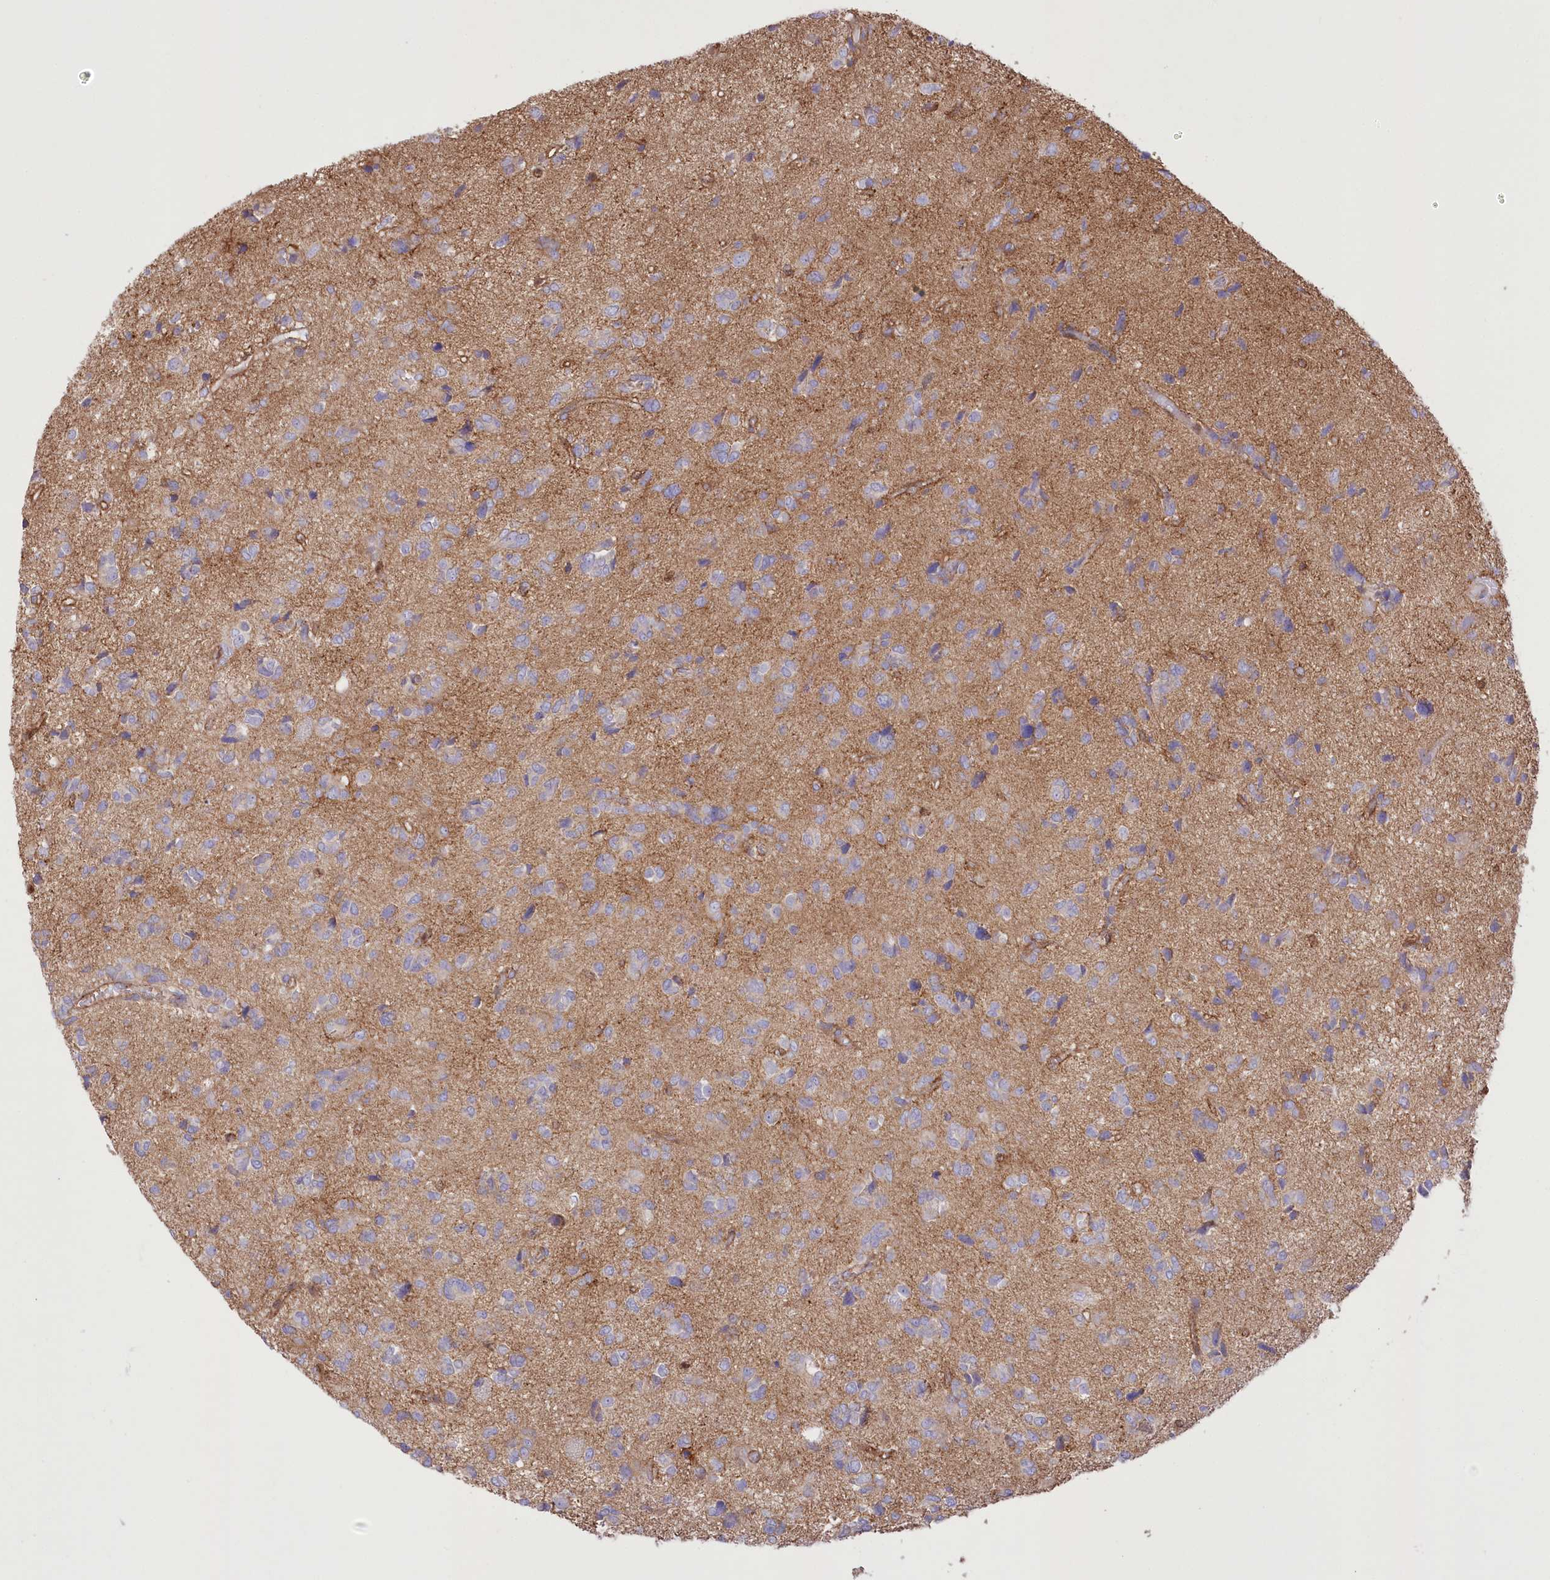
{"staining": {"intensity": "moderate", "quantity": "<25%", "location": "cytoplasmic/membranous"}, "tissue": "glioma", "cell_type": "Tumor cells", "image_type": "cancer", "snomed": [{"axis": "morphology", "description": "Glioma, malignant, High grade"}, {"axis": "topography", "description": "Brain"}], "caption": "Human glioma stained with a brown dye exhibits moderate cytoplasmic/membranous positive staining in about <25% of tumor cells.", "gene": "FAM216A", "patient": {"sex": "female", "age": 59}}